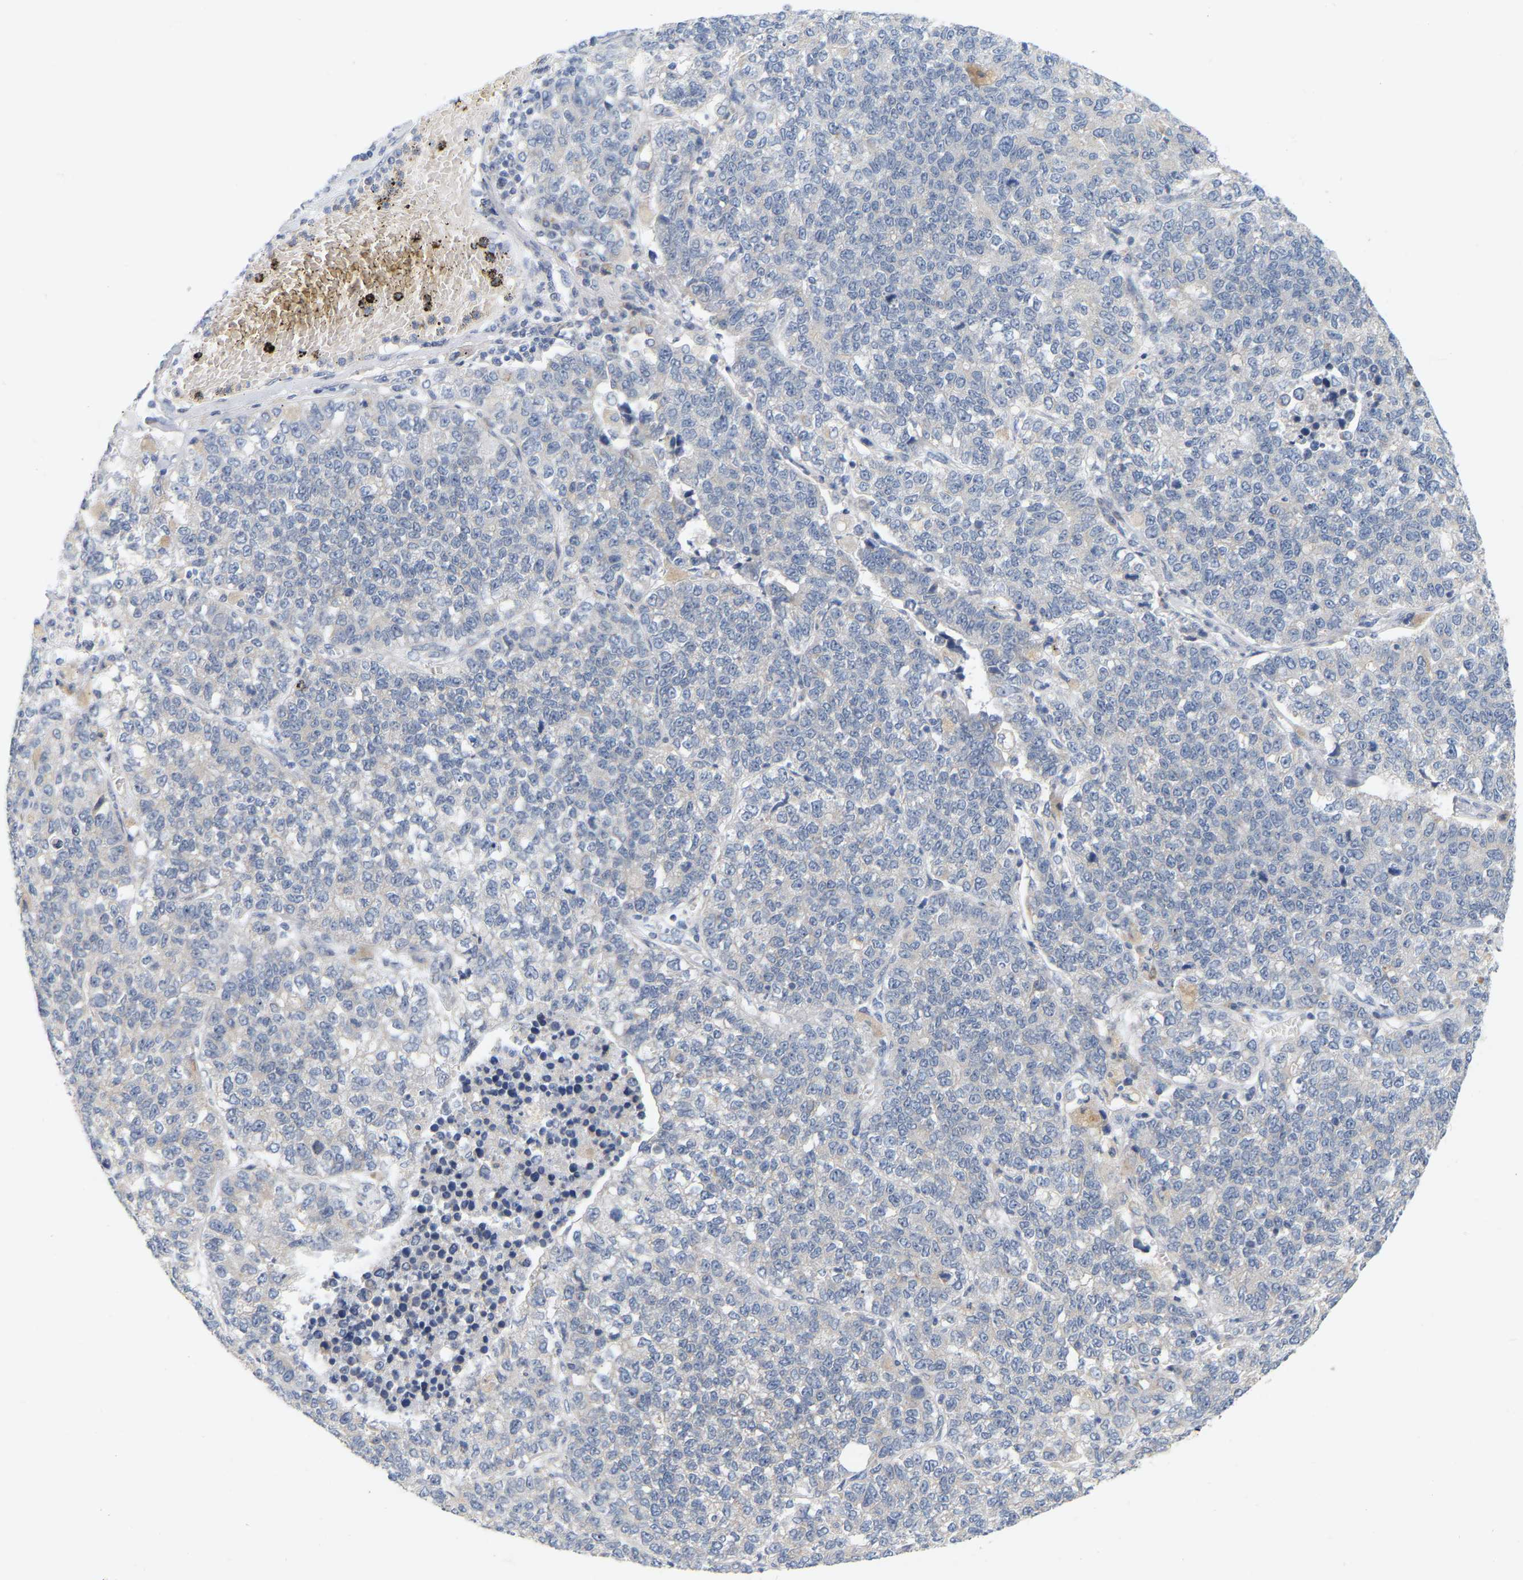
{"staining": {"intensity": "negative", "quantity": "none", "location": "none"}, "tissue": "lung cancer", "cell_type": "Tumor cells", "image_type": "cancer", "snomed": [{"axis": "morphology", "description": "Adenocarcinoma, NOS"}, {"axis": "topography", "description": "Lung"}], "caption": "Immunohistochemical staining of human lung cancer demonstrates no significant staining in tumor cells.", "gene": "MINDY4", "patient": {"sex": "male", "age": 49}}